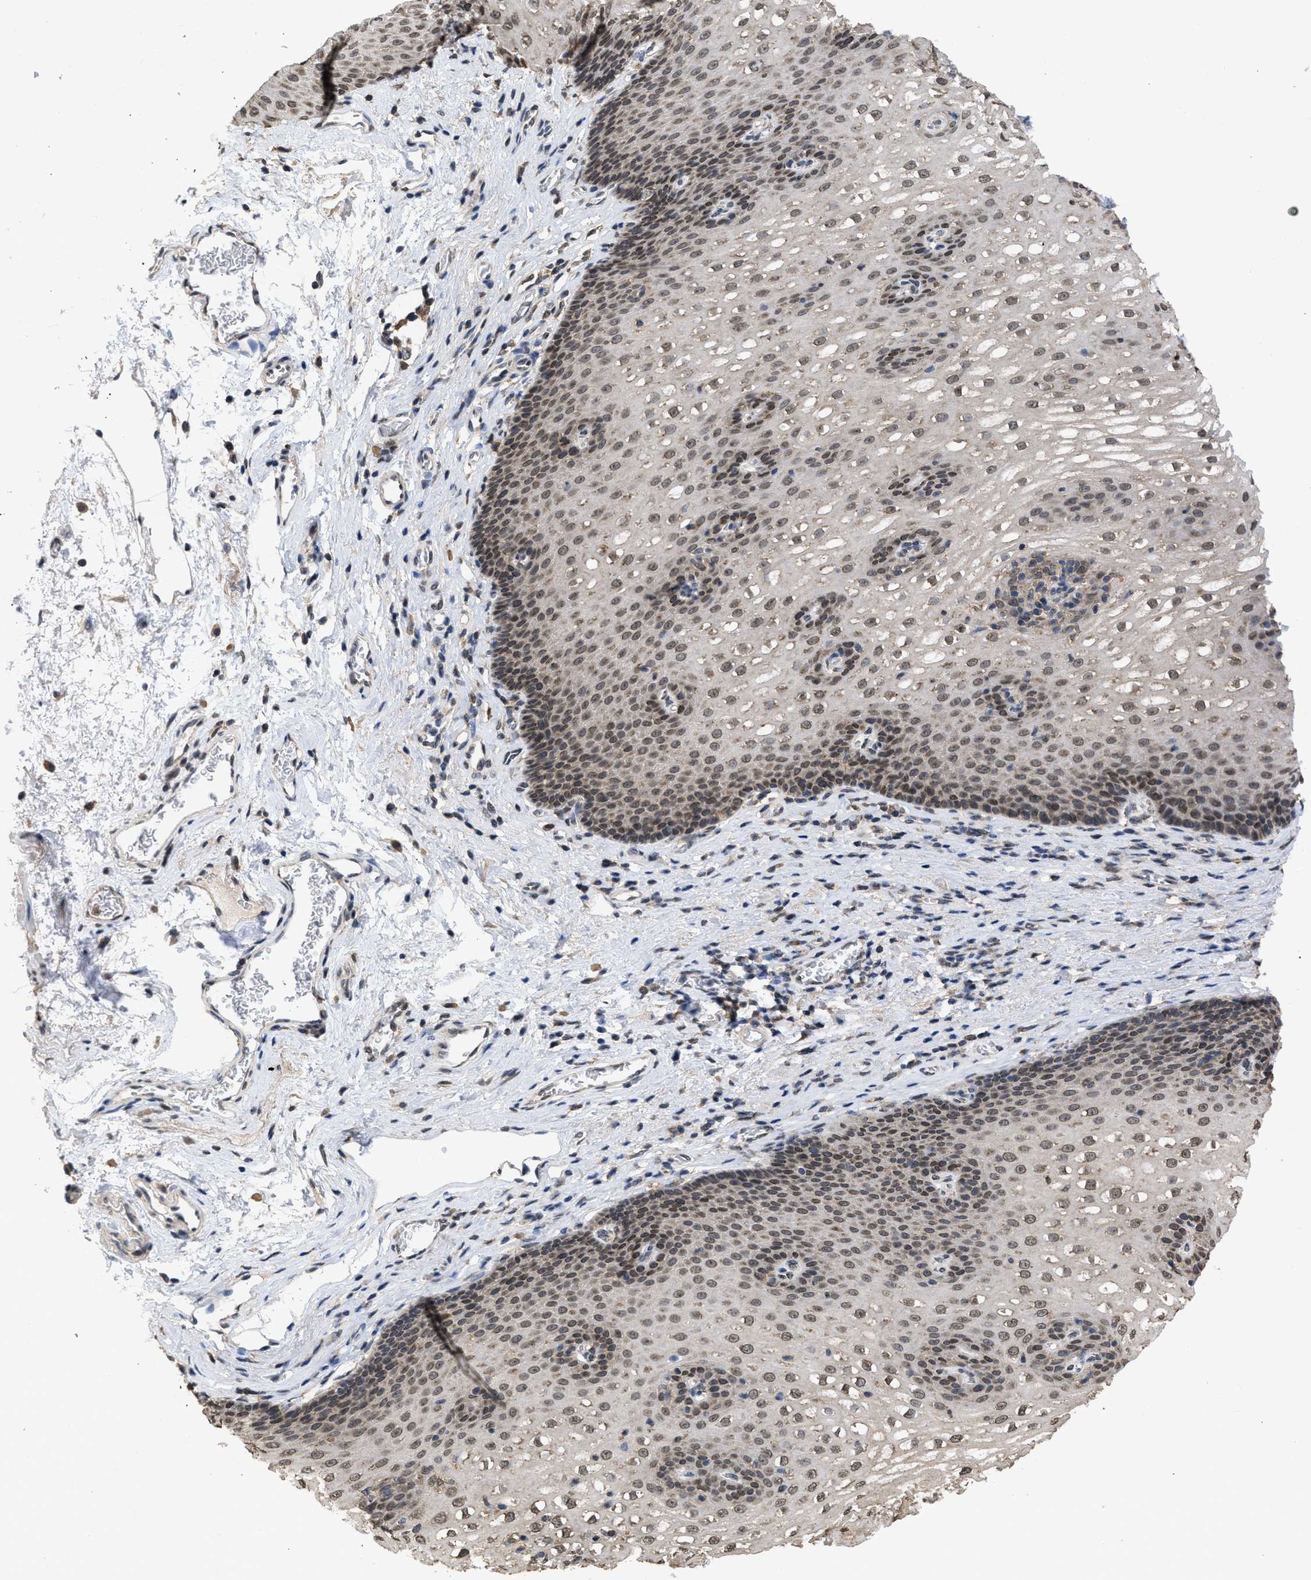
{"staining": {"intensity": "moderate", "quantity": ">75%", "location": "cytoplasmic/membranous,nuclear"}, "tissue": "esophagus", "cell_type": "Squamous epithelial cells", "image_type": "normal", "snomed": [{"axis": "morphology", "description": "Normal tissue, NOS"}, {"axis": "topography", "description": "Esophagus"}], "caption": "An immunohistochemistry histopathology image of unremarkable tissue is shown. Protein staining in brown shows moderate cytoplasmic/membranous,nuclear positivity in esophagus within squamous epithelial cells. The staining is performed using DAB brown chromogen to label protein expression. The nuclei are counter-stained blue using hematoxylin.", "gene": "NUP35", "patient": {"sex": "male", "age": 48}}